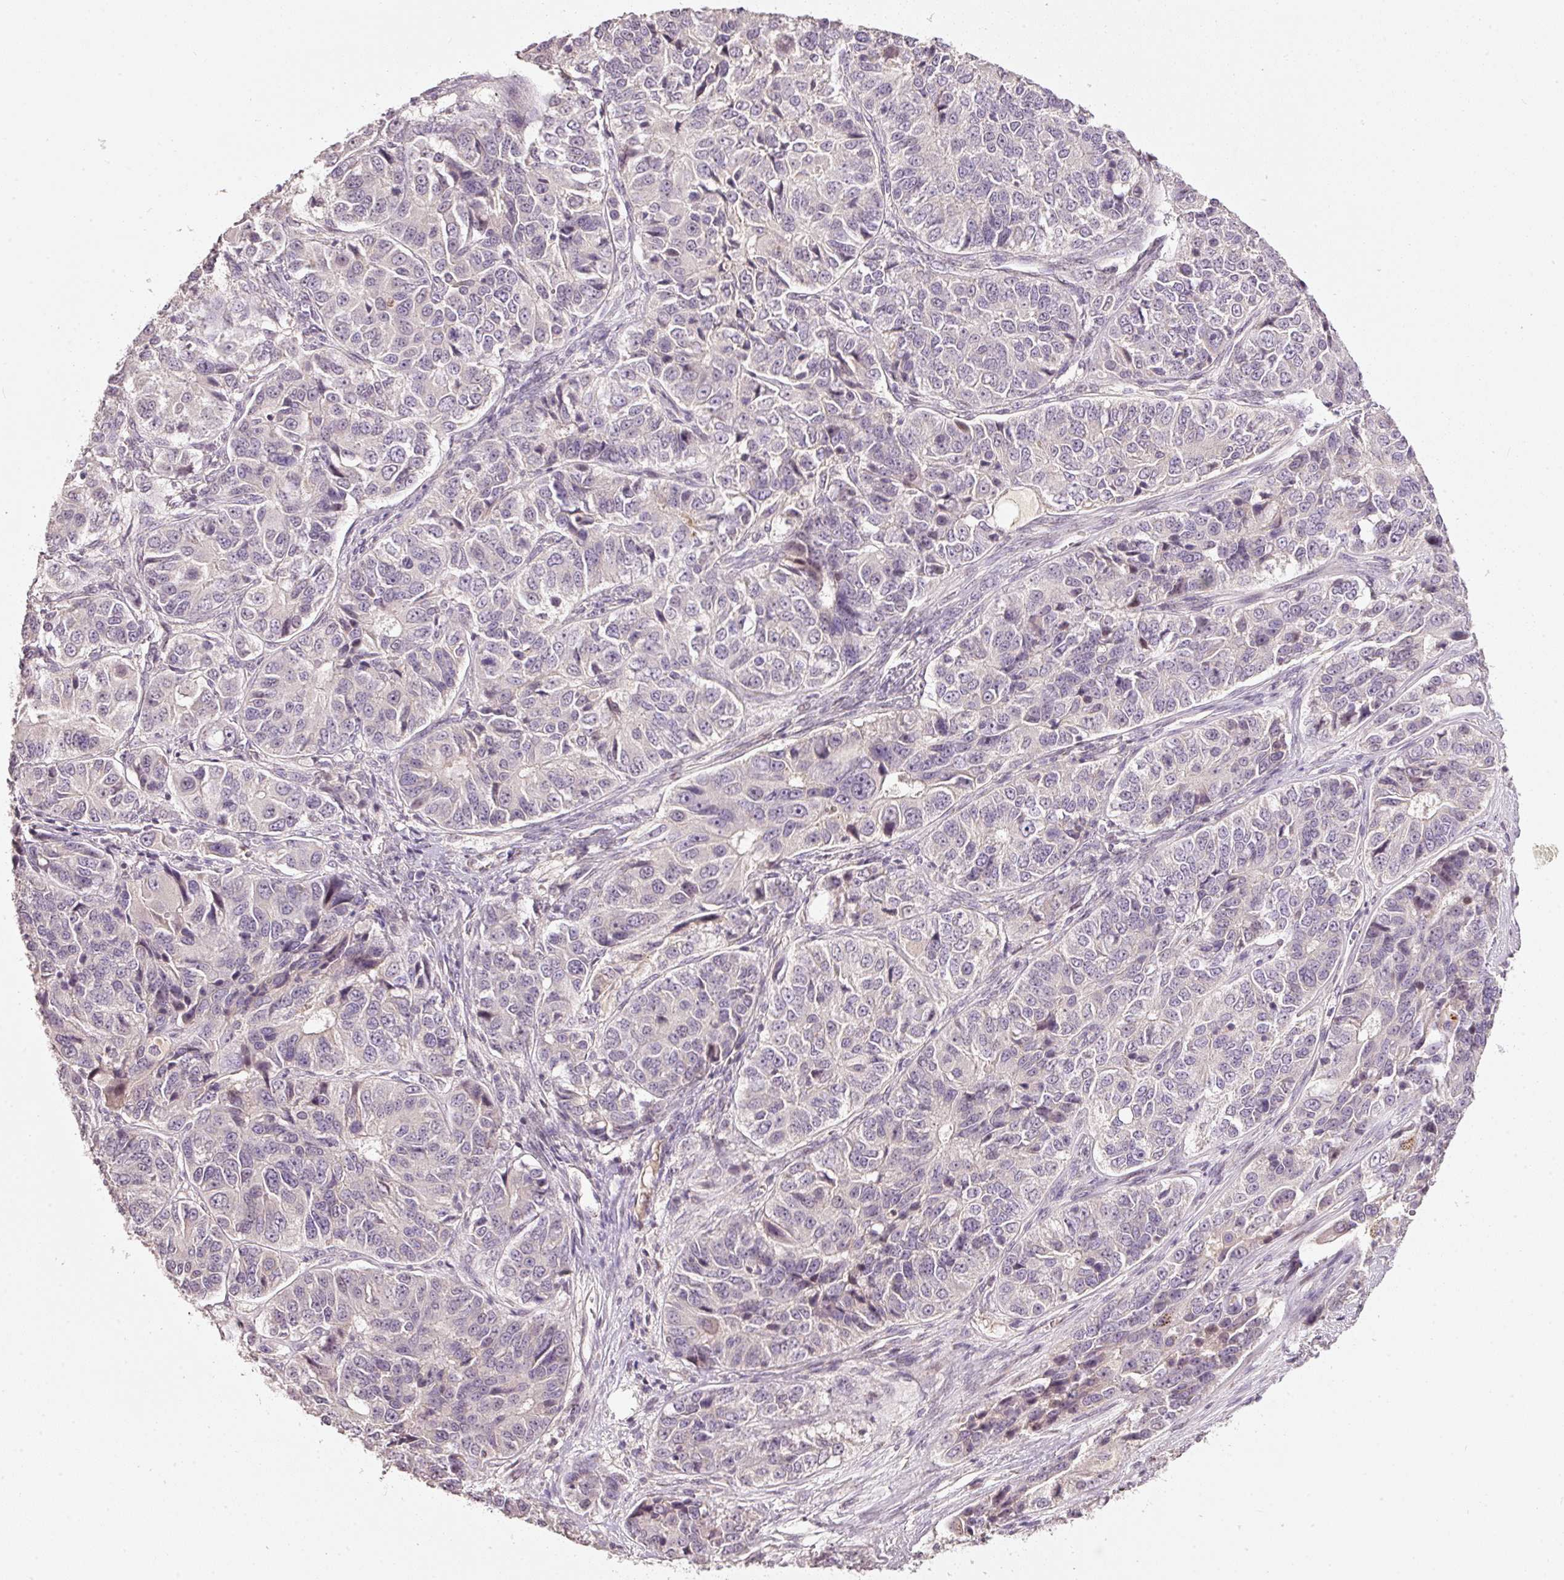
{"staining": {"intensity": "negative", "quantity": "none", "location": "none"}, "tissue": "ovarian cancer", "cell_type": "Tumor cells", "image_type": "cancer", "snomed": [{"axis": "morphology", "description": "Carcinoma, endometroid"}, {"axis": "topography", "description": "Ovary"}], "caption": "Photomicrograph shows no protein staining in tumor cells of ovarian cancer tissue.", "gene": "TOB2", "patient": {"sex": "female", "age": 51}}